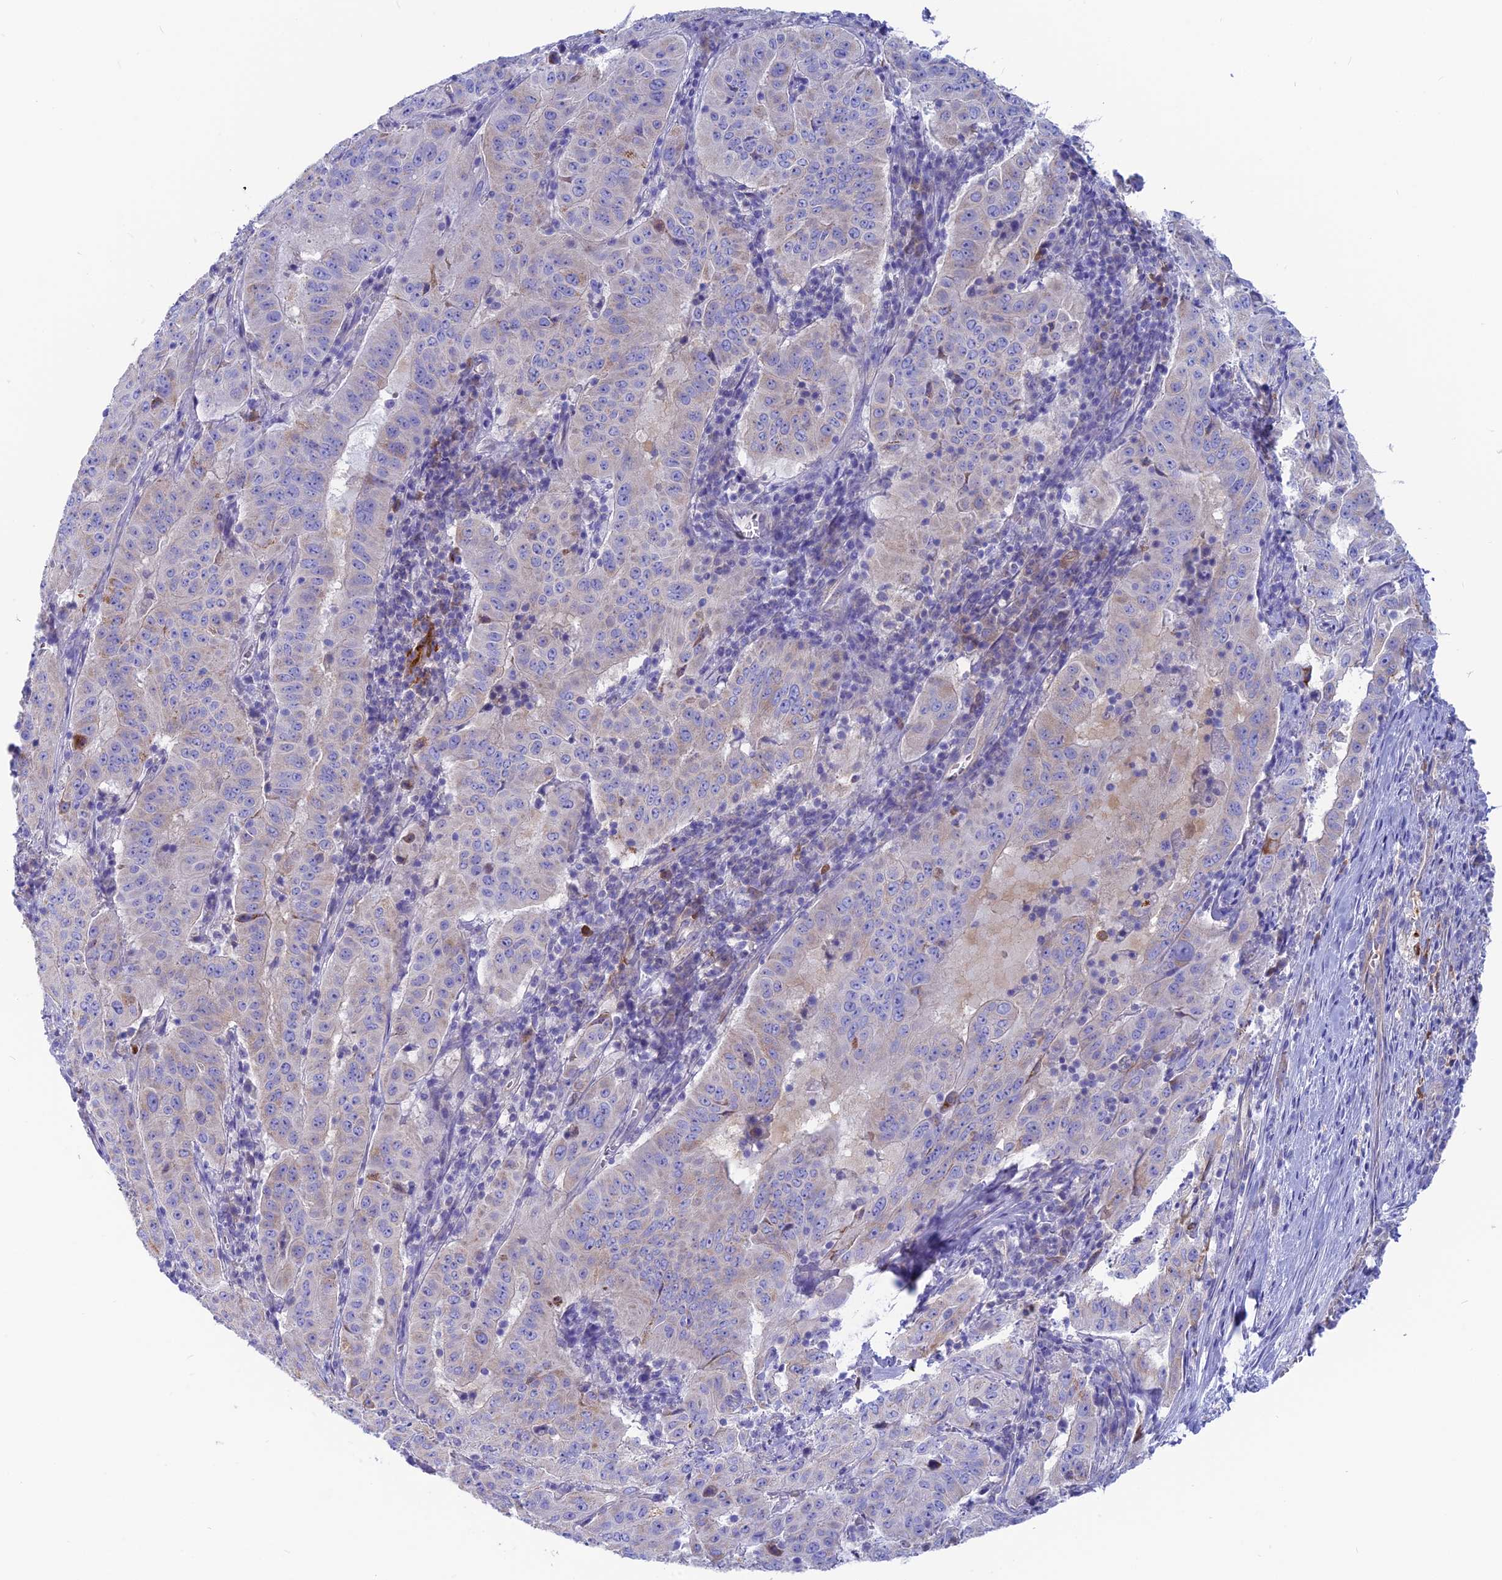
{"staining": {"intensity": "negative", "quantity": "none", "location": "none"}, "tissue": "pancreatic cancer", "cell_type": "Tumor cells", "image_type": "cancer", "snomed": [{"axis": "morphology", "description": "Adenocarcinoma, NOS"}, {"axis": "topography", "description": "Pancreas"}], "caption": "Image shows no significant protein positivity in tumor cells of adenocarcinoma (pancreatic).", "gene": "LZTFL1", "patient": {"sex": "male", "age": 63}}